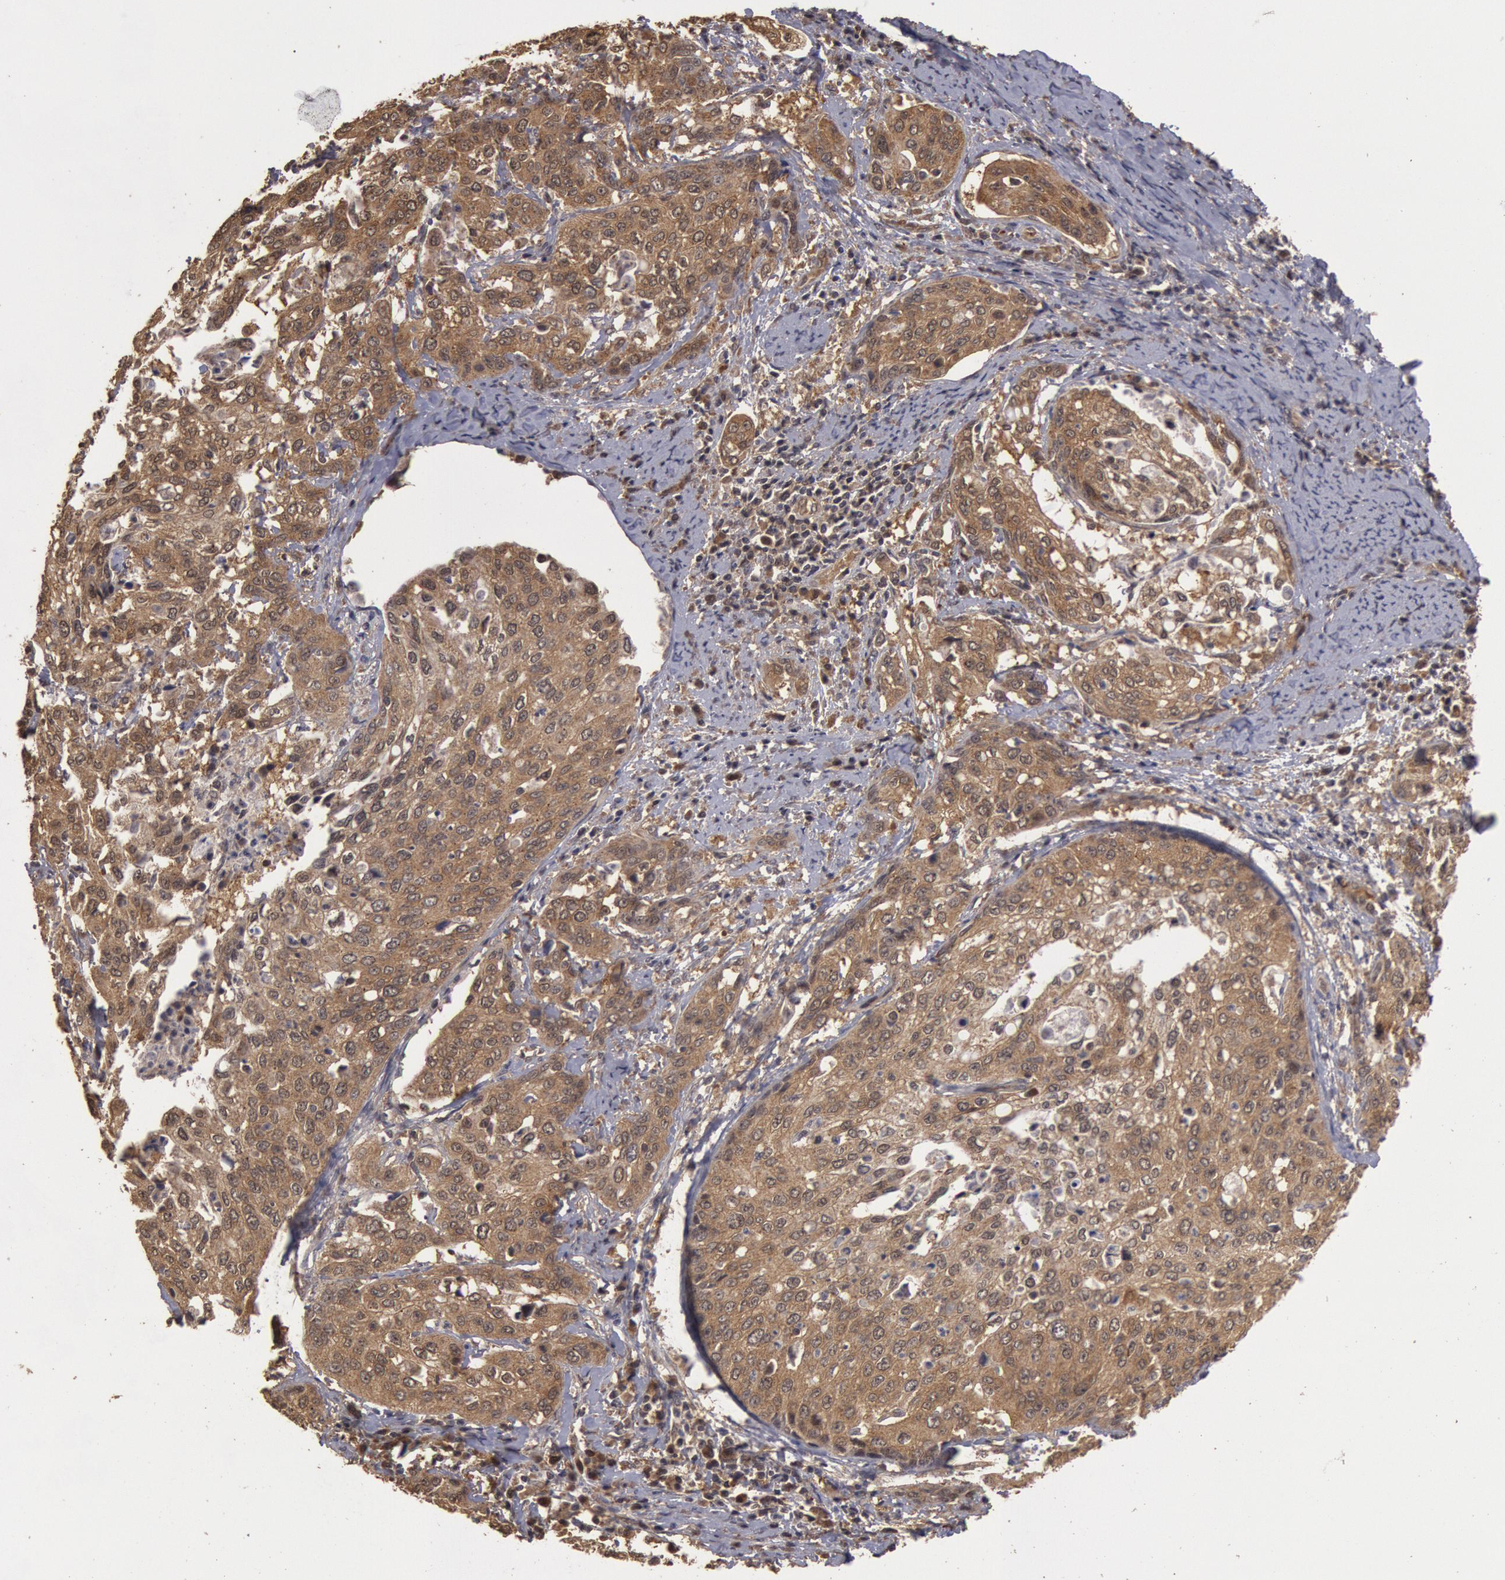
{"staining": {"intensity": "moderate", "quantity": ">75%", "location": "cytoplasmic/membranous"}, "tissue": "cervical cancer", "cell_type": "Tumor cells", "image_type": "cancer", "snomed": [{"axis": "morphology", "description": "Squamous cell carcinoma, NOS"}, {"axis": "topography", "description": "Cervix"}], "caption": "A medium amount of moderate cytoplasmic/membranous staining is present in about >75% of tumor cells in squamous cell carcinoma (cervical) tissue. The protein is stained brown, and the nuclei are stained in blue (DAB IHC with brightfield microscopy, high magnification).", "gene": "USP14", "patient": {"sex": "female", "age": 41}}